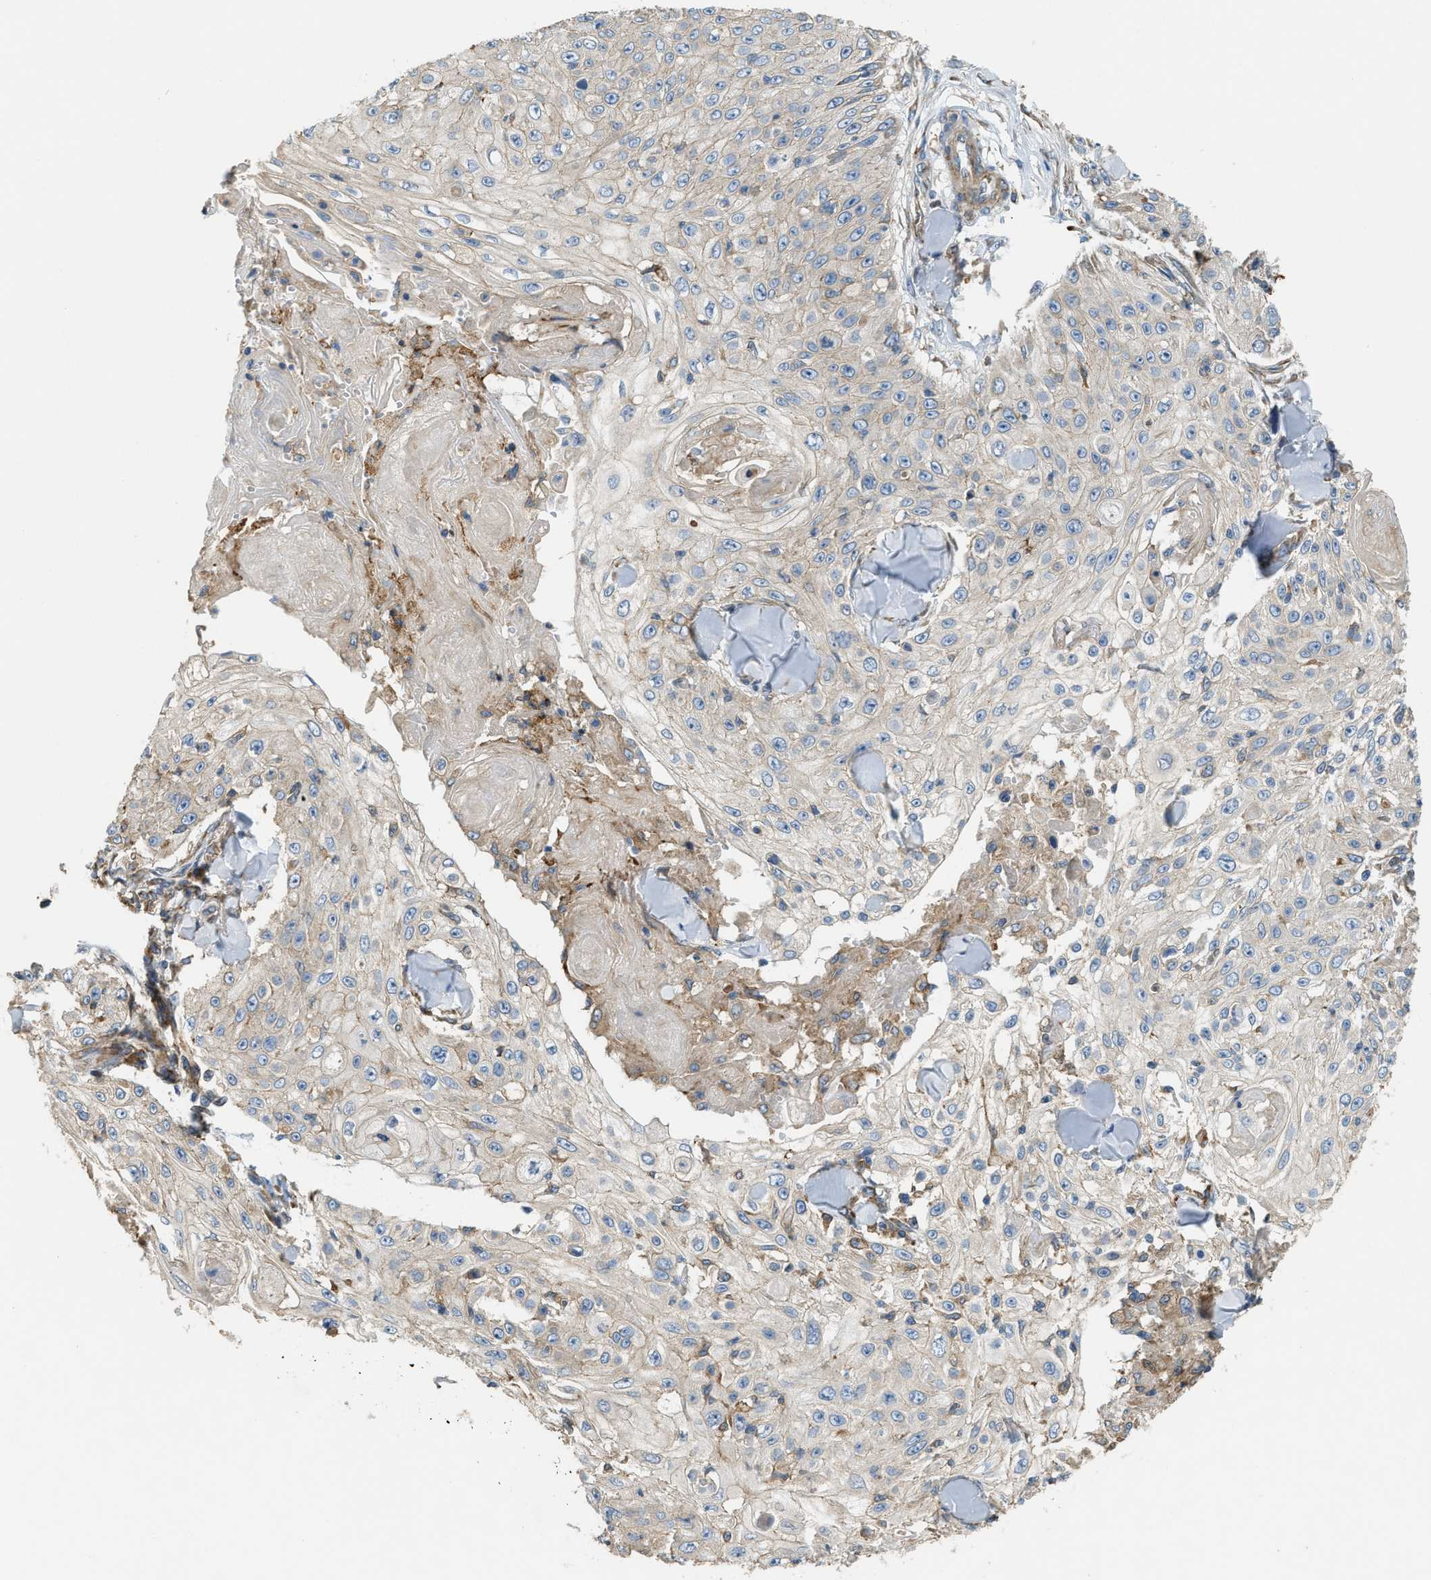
{"staining": {"intensity": "negative", "quantity": "none", "location": "none"}, "tissue": "skin cancer", "cell_type": "Tumor cells", "image_type": "cancer", "snomed": [{"axis": "morphology", "description": "Squamous cell carcinoma, NOS"}, {"axis": "topography", "description": "Skin"}], "caption": "Immunohistochemical staining of human squamous cell carcinoma (skin) reveals no significant staining in tumor cells. (DAB immunohistochemistry (IHC), high magnification).", "gene": "TMEM68", "patient": {"sex": "male", "age": 86}}